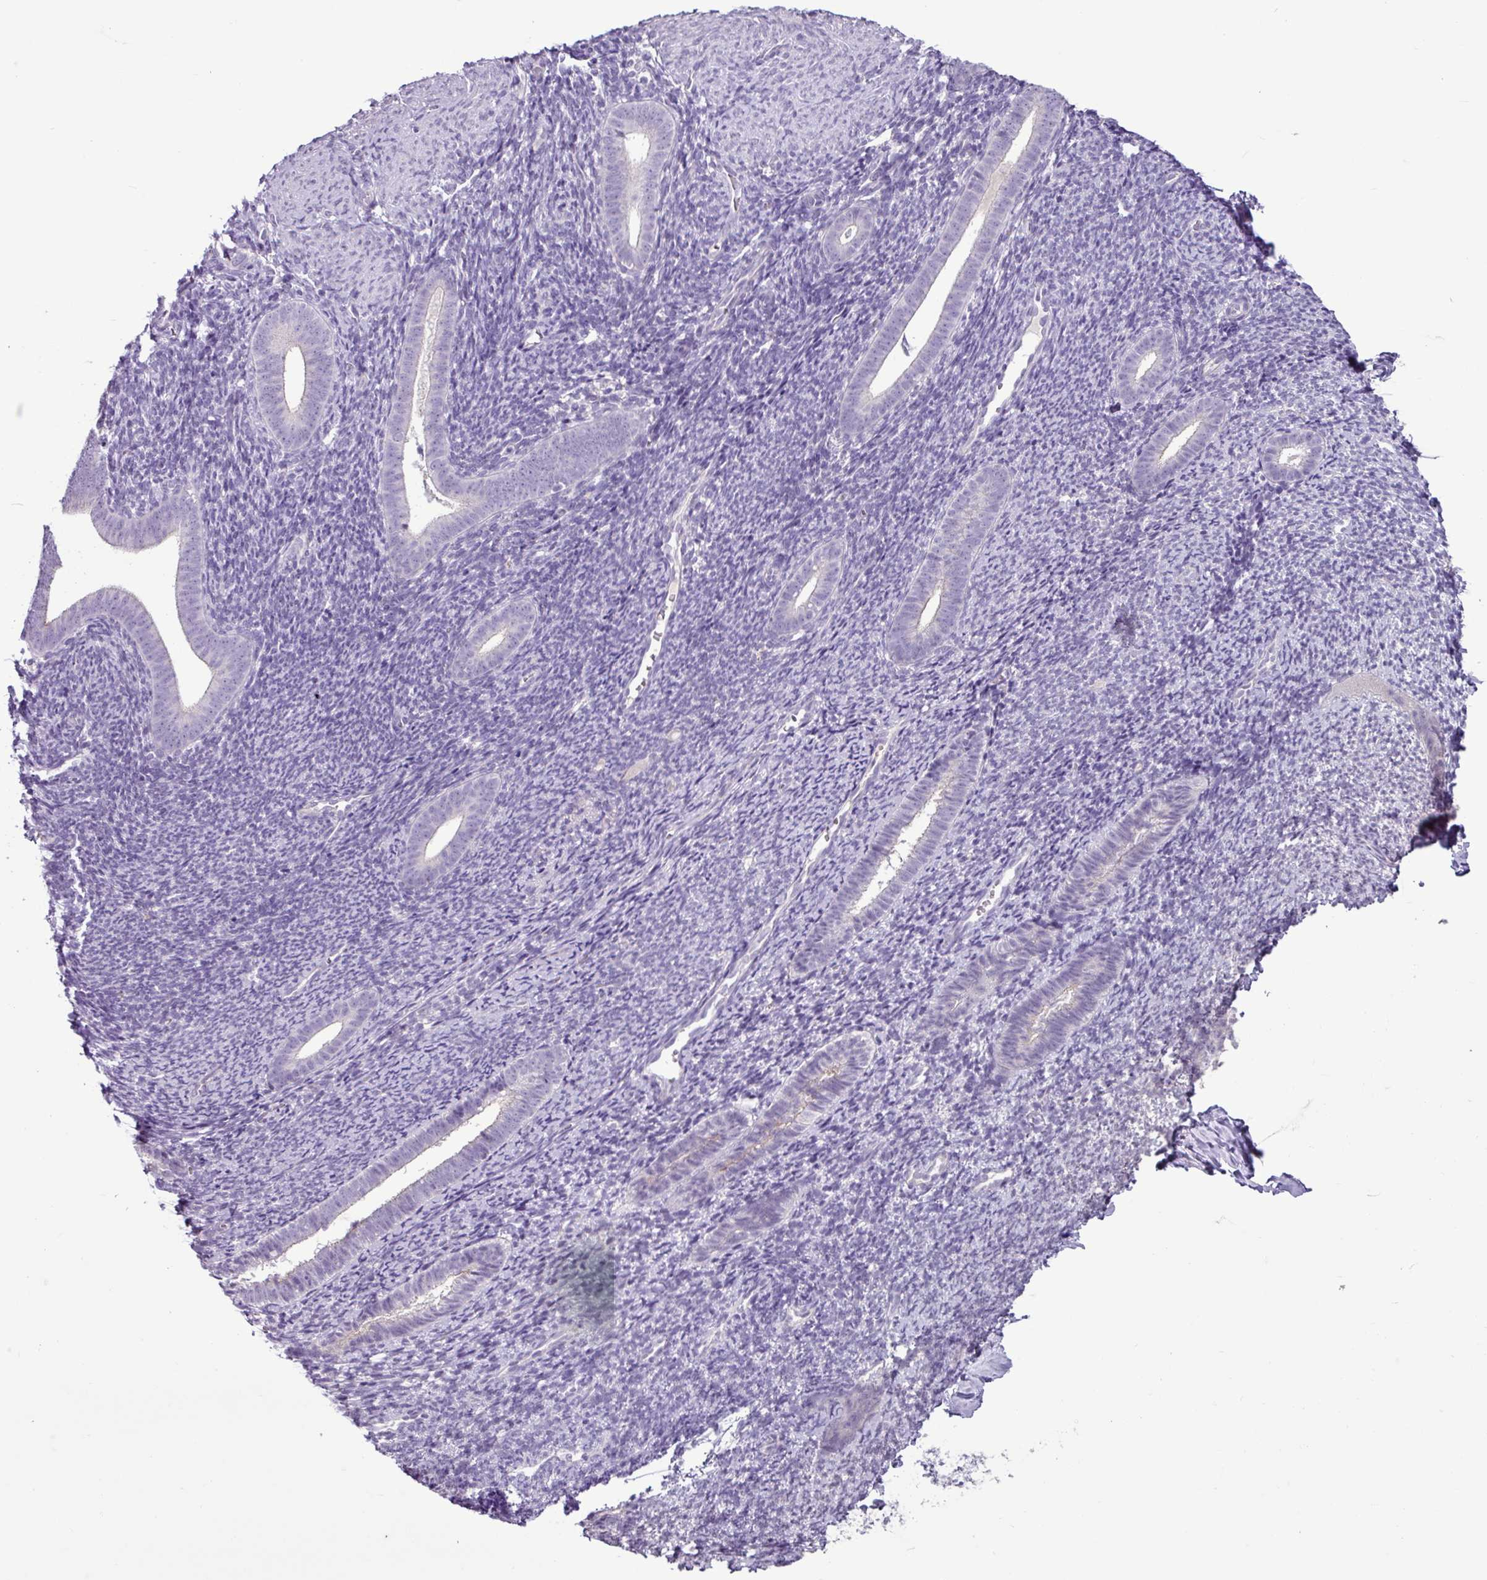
{"staining": {"intensity": "negative", "quantity": "none", "location": "none"}, "tissue": "endometrium", "cell_type": "Cells in endometrial stroma", "image_type": "normal", "snomed": [{"axis": "morphology", "description": "Normal tissue, NOS"}, {"axis": "topography", "description": "Endometrium"}], "caption": "Endometrium was stained to show a protein in brown. There is no significant positivity in cells in endometrial stroma. Nuclei are stained in blue.", "gene": "C9orf24", "patient": {"sex": "female", "age": 39}}